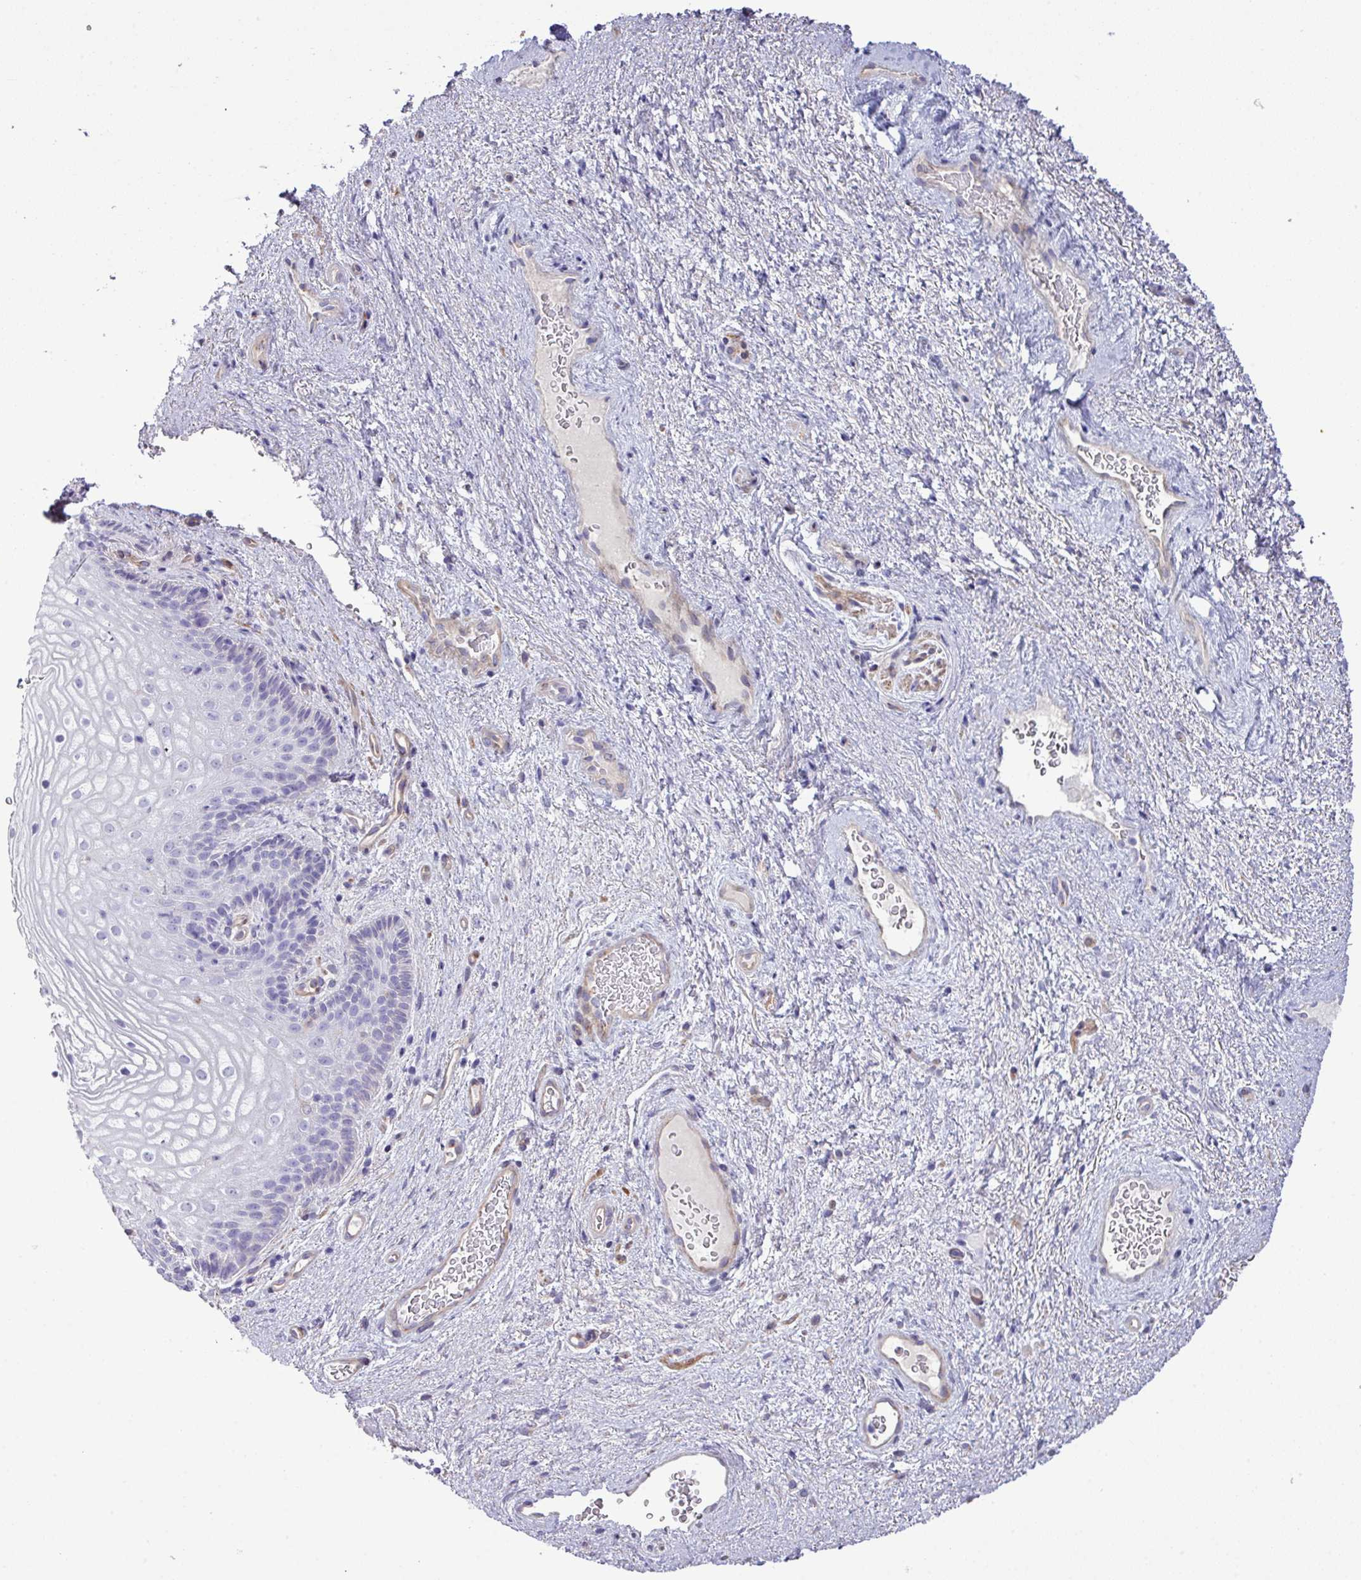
{"staining": {"intensity": "negative", "quantity": "none", "location": "none"}, "tissue": "vagina", "cell_type": "Squamous epithelial cells", "image_type": "normal", "snomed": [{"axis": "morphology", "description": "Normal tissue, NOS"}, {"axis": "topography", "description": "Vagina"}], "caption": "Immunohistochemistry of normal human vagina demonstrates no expression in squamous epithelial cells. (Stains: DAB immunohistochemistry with hematoxylin counter stain, Microscopy: brightfield microscopy at high magnification).", "gene": "KIRREL3", "patient": {"sex": "female", "age": 47}}